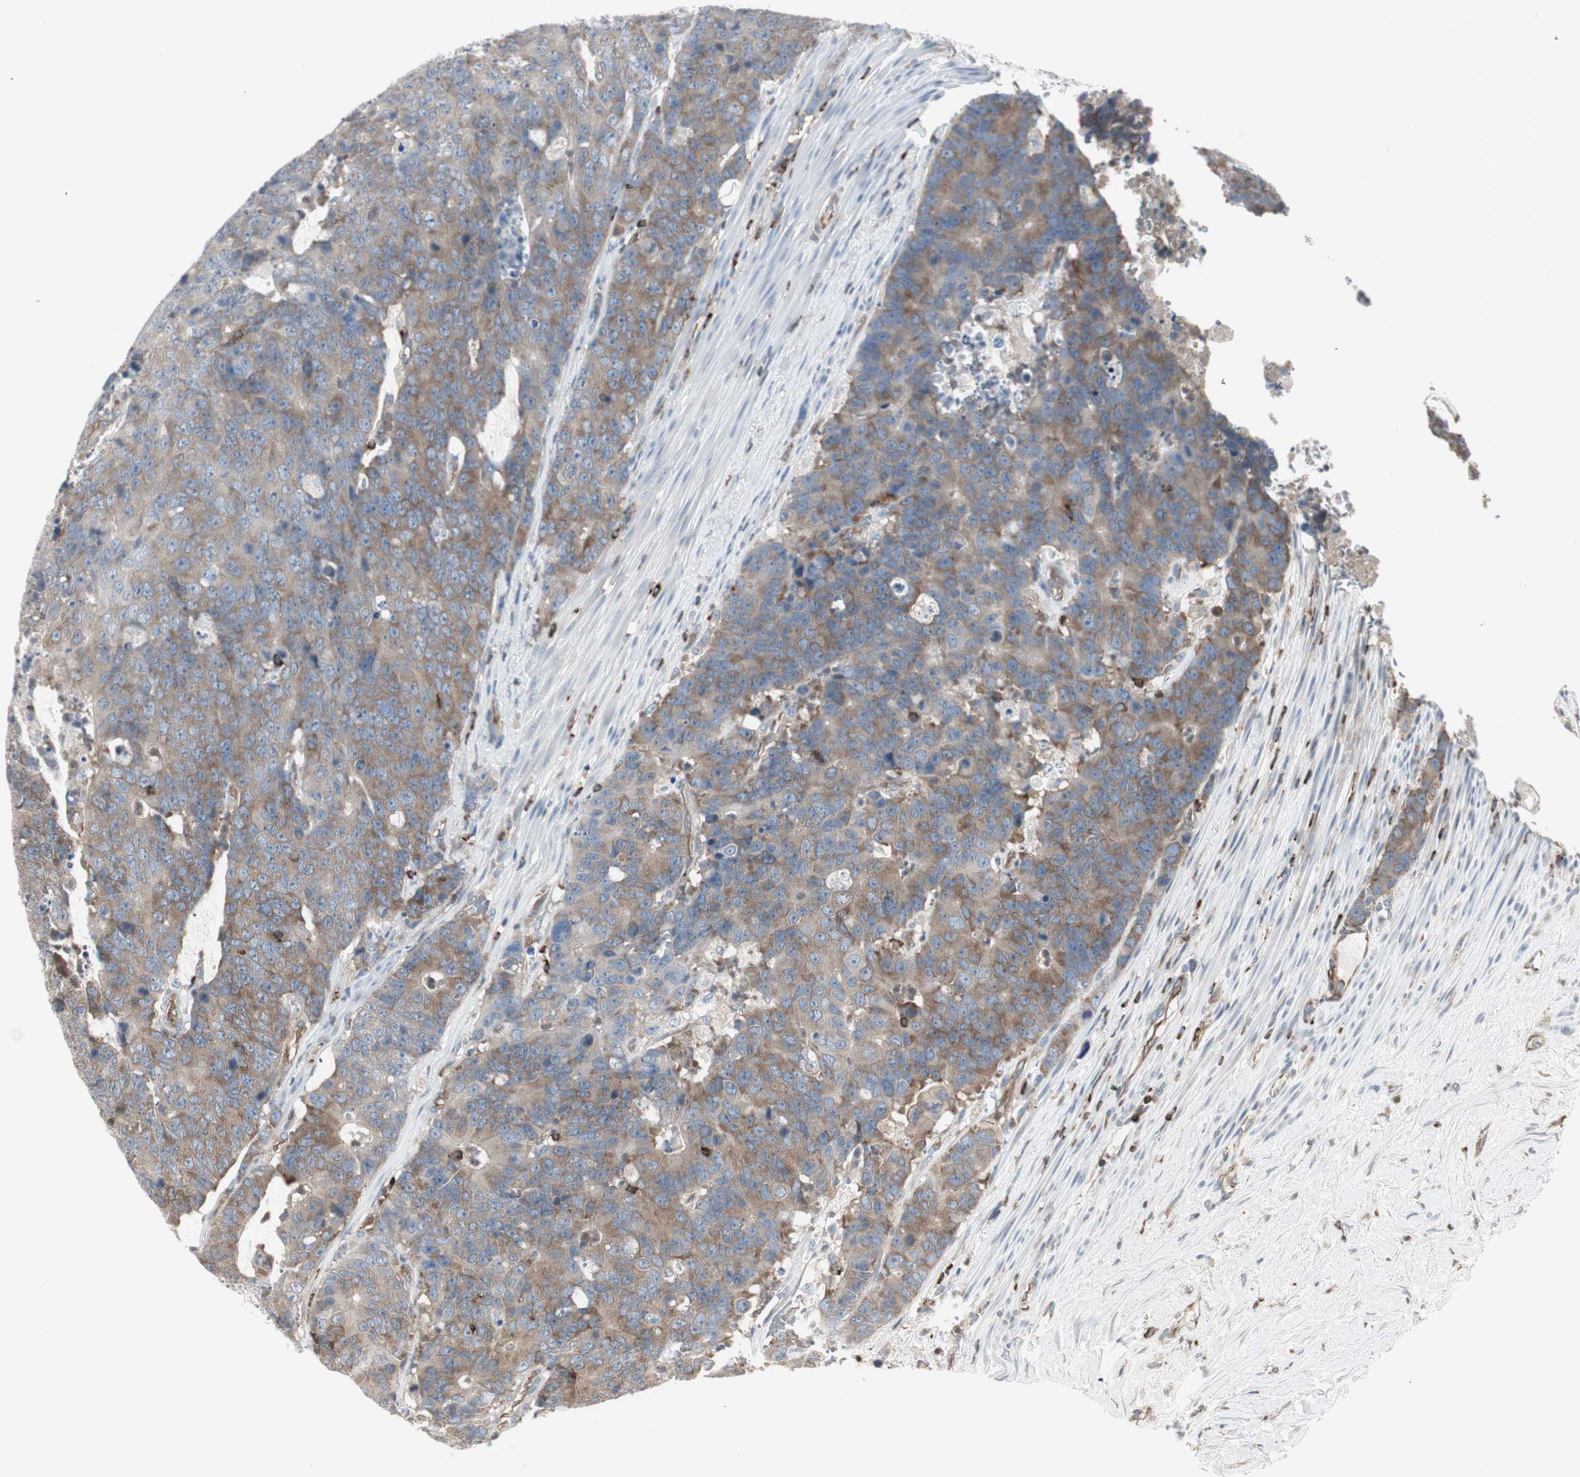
{"staining": {"intensity": "weak", "quantity": ">75%", "location": "cytoplasmic/membranous"}, "tissue": "colorectal cancer", "cell_type": "Tumor cells", "image_type": "cancer", "snomed": [{"axis": "morphology", "description": "Adenocarcinoma, NOS"}, {"axis": "topography", "description": "Colon"}], "caption": "Colorectal cancer (adenocarcinoma) stained for a protein shows weak cytoplasmic/membranous positivity in tumor cells.", "gene": "ARHGEF1", "patient": {"sex": "female", "age": 86}}